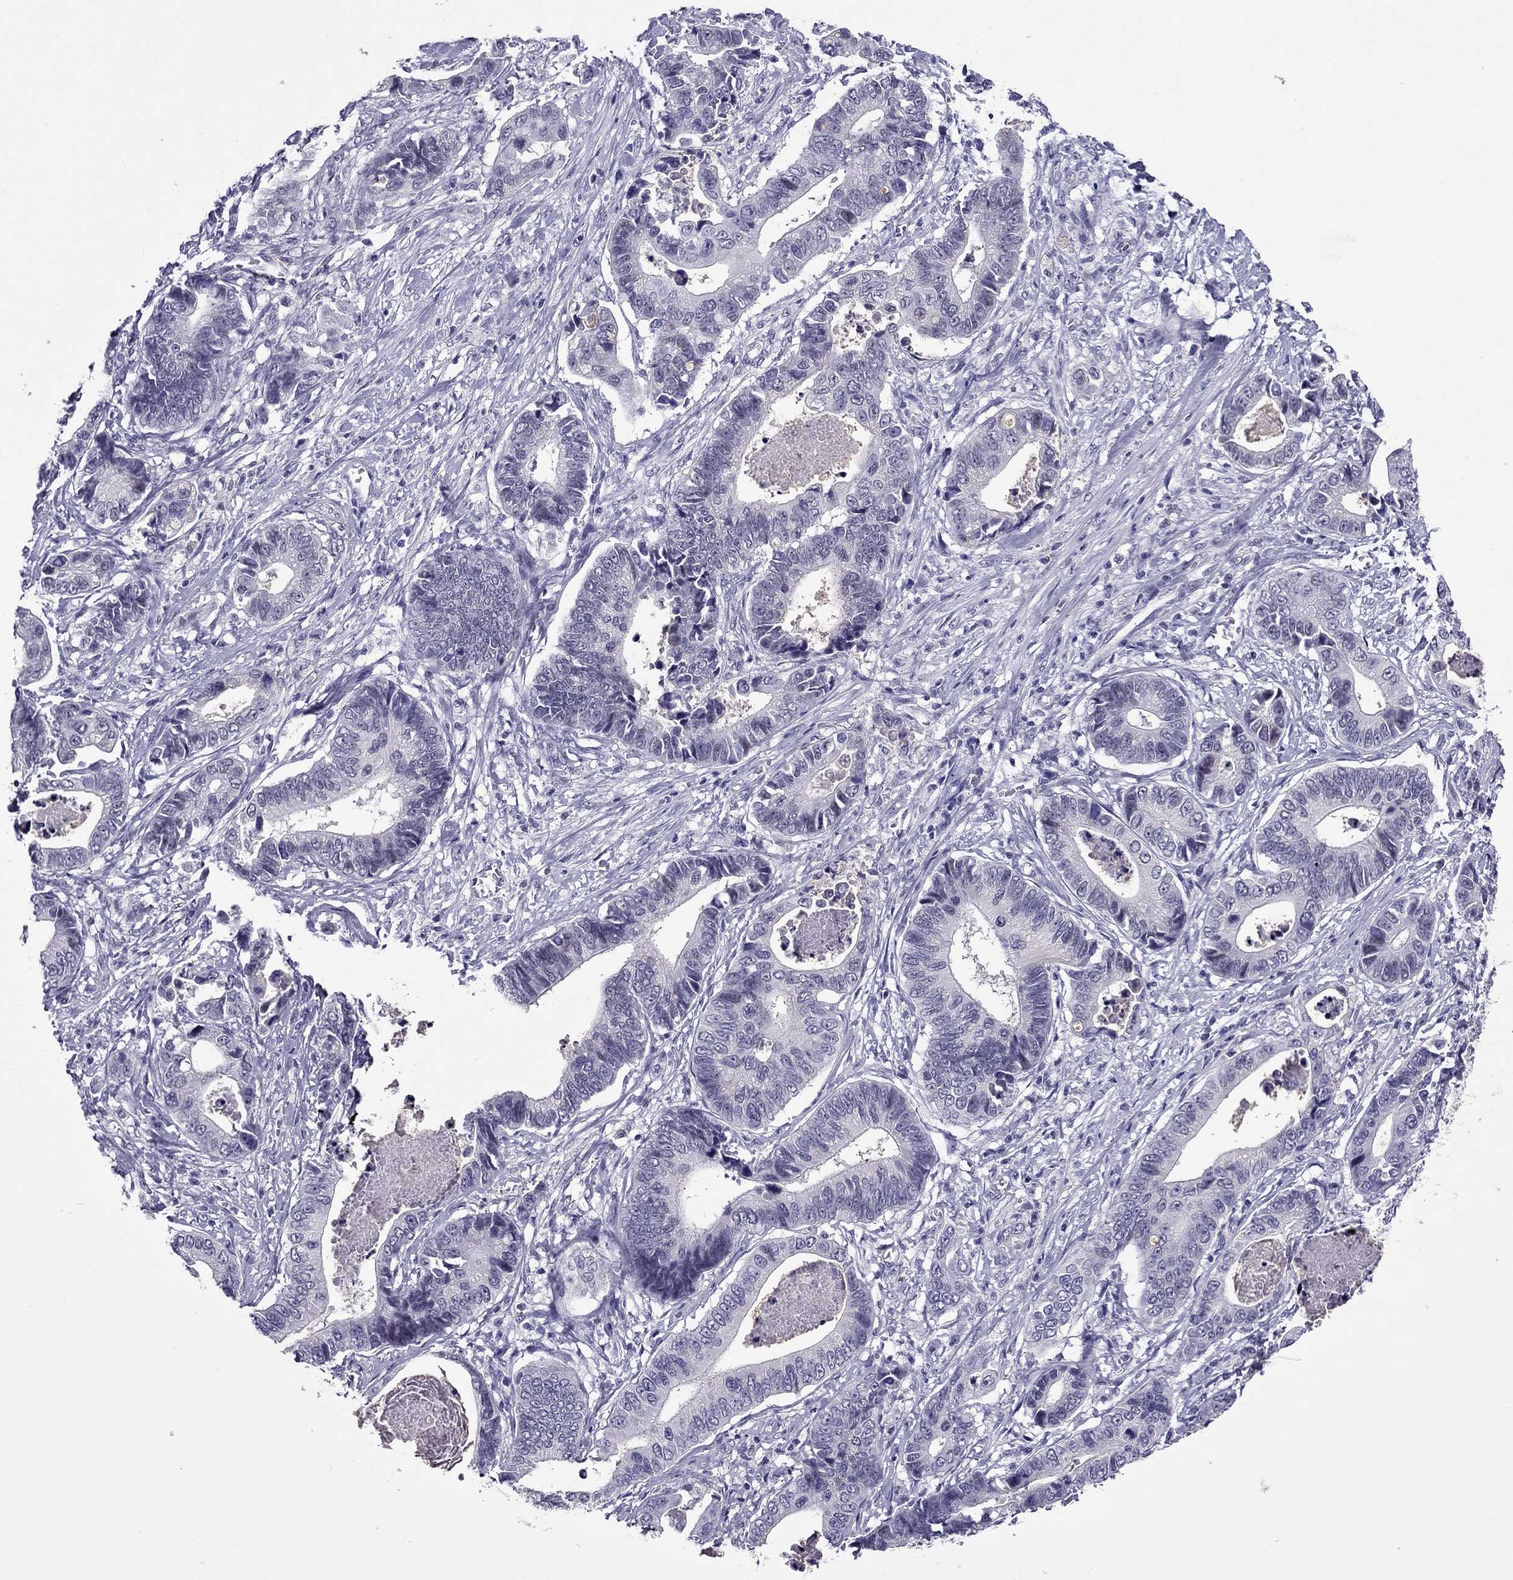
{"staining": {"intensity": "negative", "quantity": "none", "location": "none"}, "tissue": "stomach cancer", "cell_type": "Tumor cells", "image_type": "cancer", "snomed": [{"axis": "morphology", "description": "Adenocarcinoma, NOS"}, {"axis": "topography", "description": "Stomach"}], "caption": "The micrograph exhibits no significant staining in tumor cells of stomach adenocarcinoma.", "gene": "MYLK3", "patient": {"sex": "male", "age": 84}}